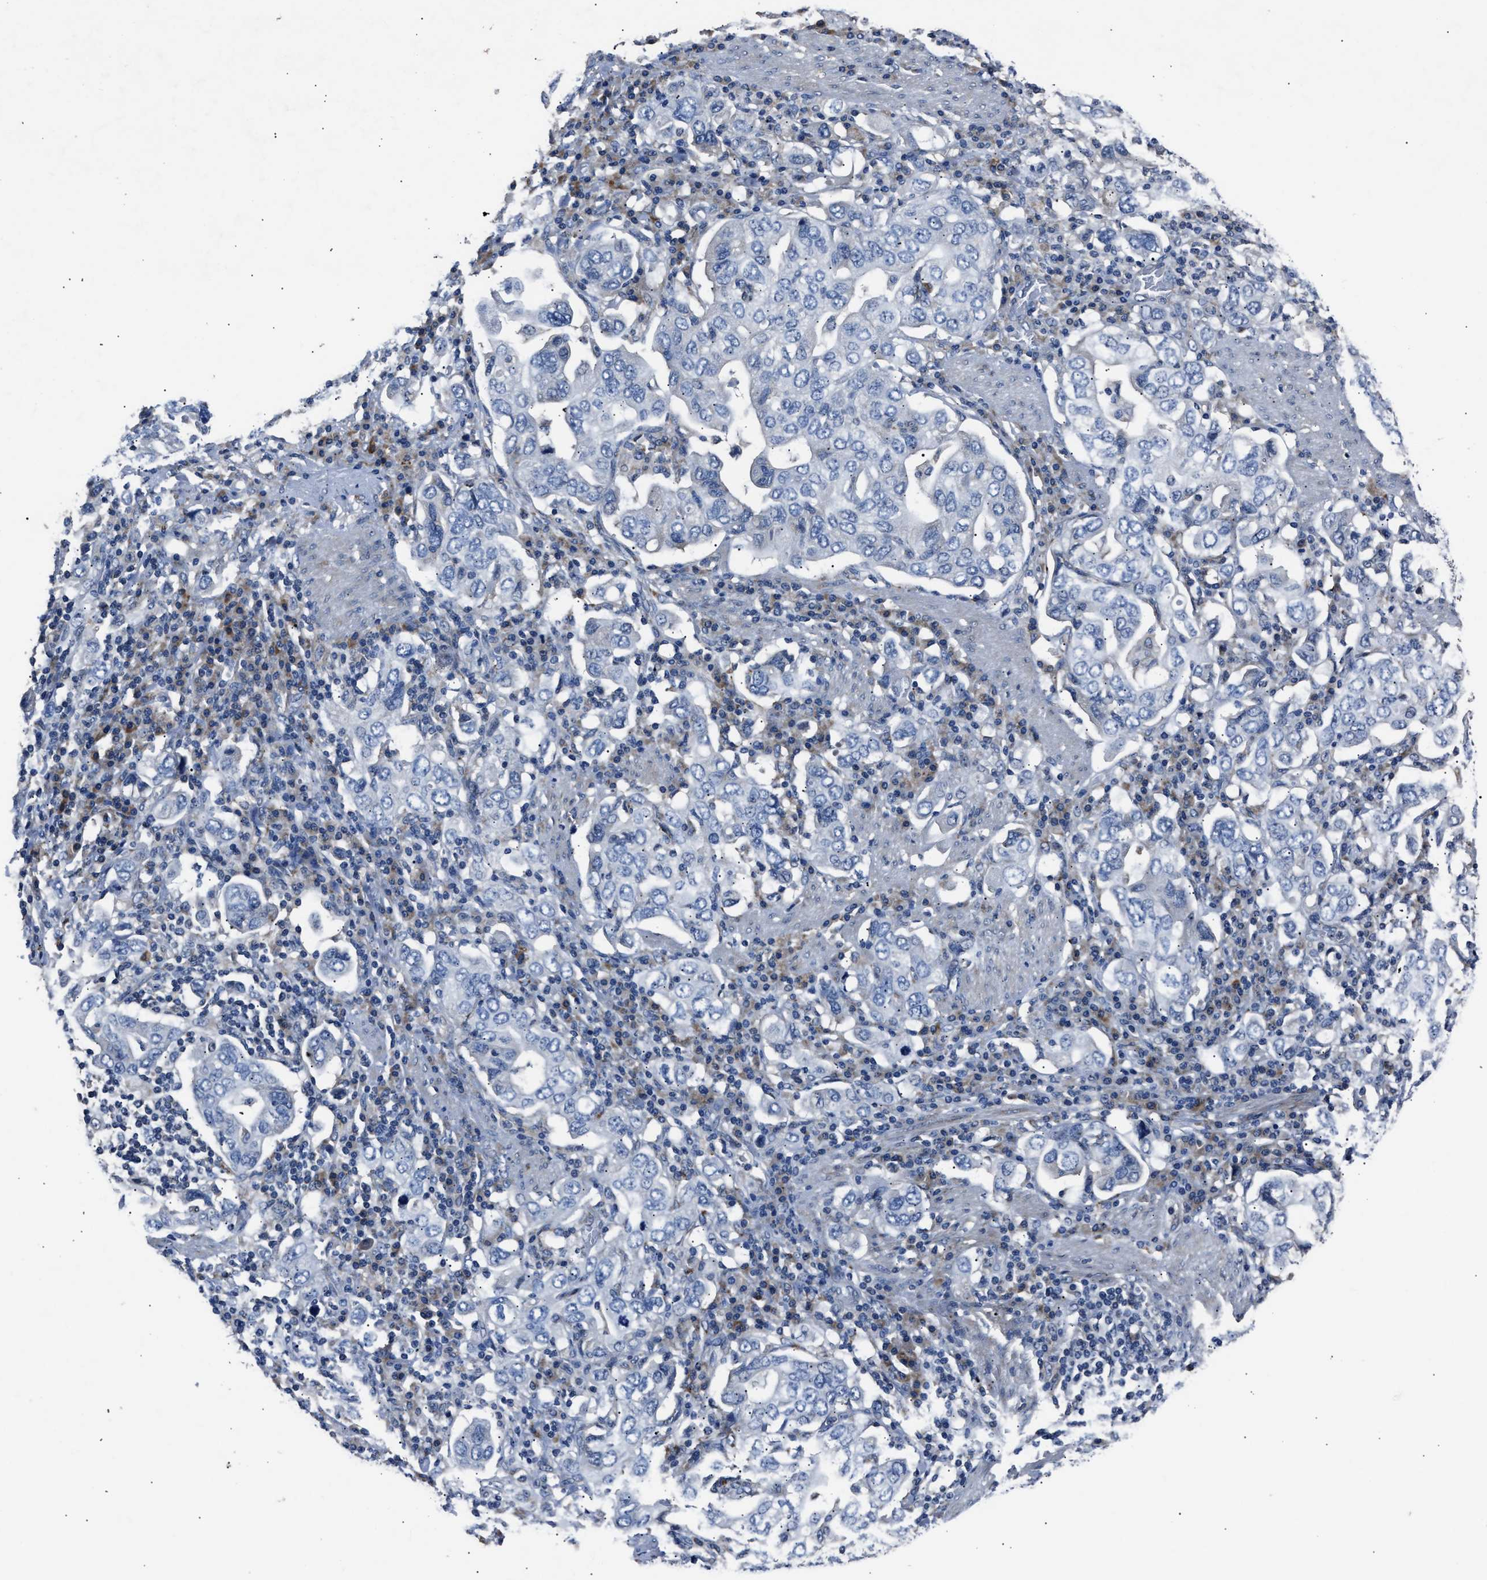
{"staining": {"intensity": "negative", "quantity": "none", "location": "none"}, "tissue": "stomach cancer", "cell_type": "Tumor cells", "image_type": "cancer", "snomed": [{"axis": "morphology", "description": "Adenocarcinoma, NOS"}, {"axis": "topography", "description": "Stomach, upper"}], "caption": "A photomicrograph of human stomach adenocarcinoma is negative for staining in tumor cells.", "gene": "DNAJC24", "patient": {"sex": "male", "age": 62}}